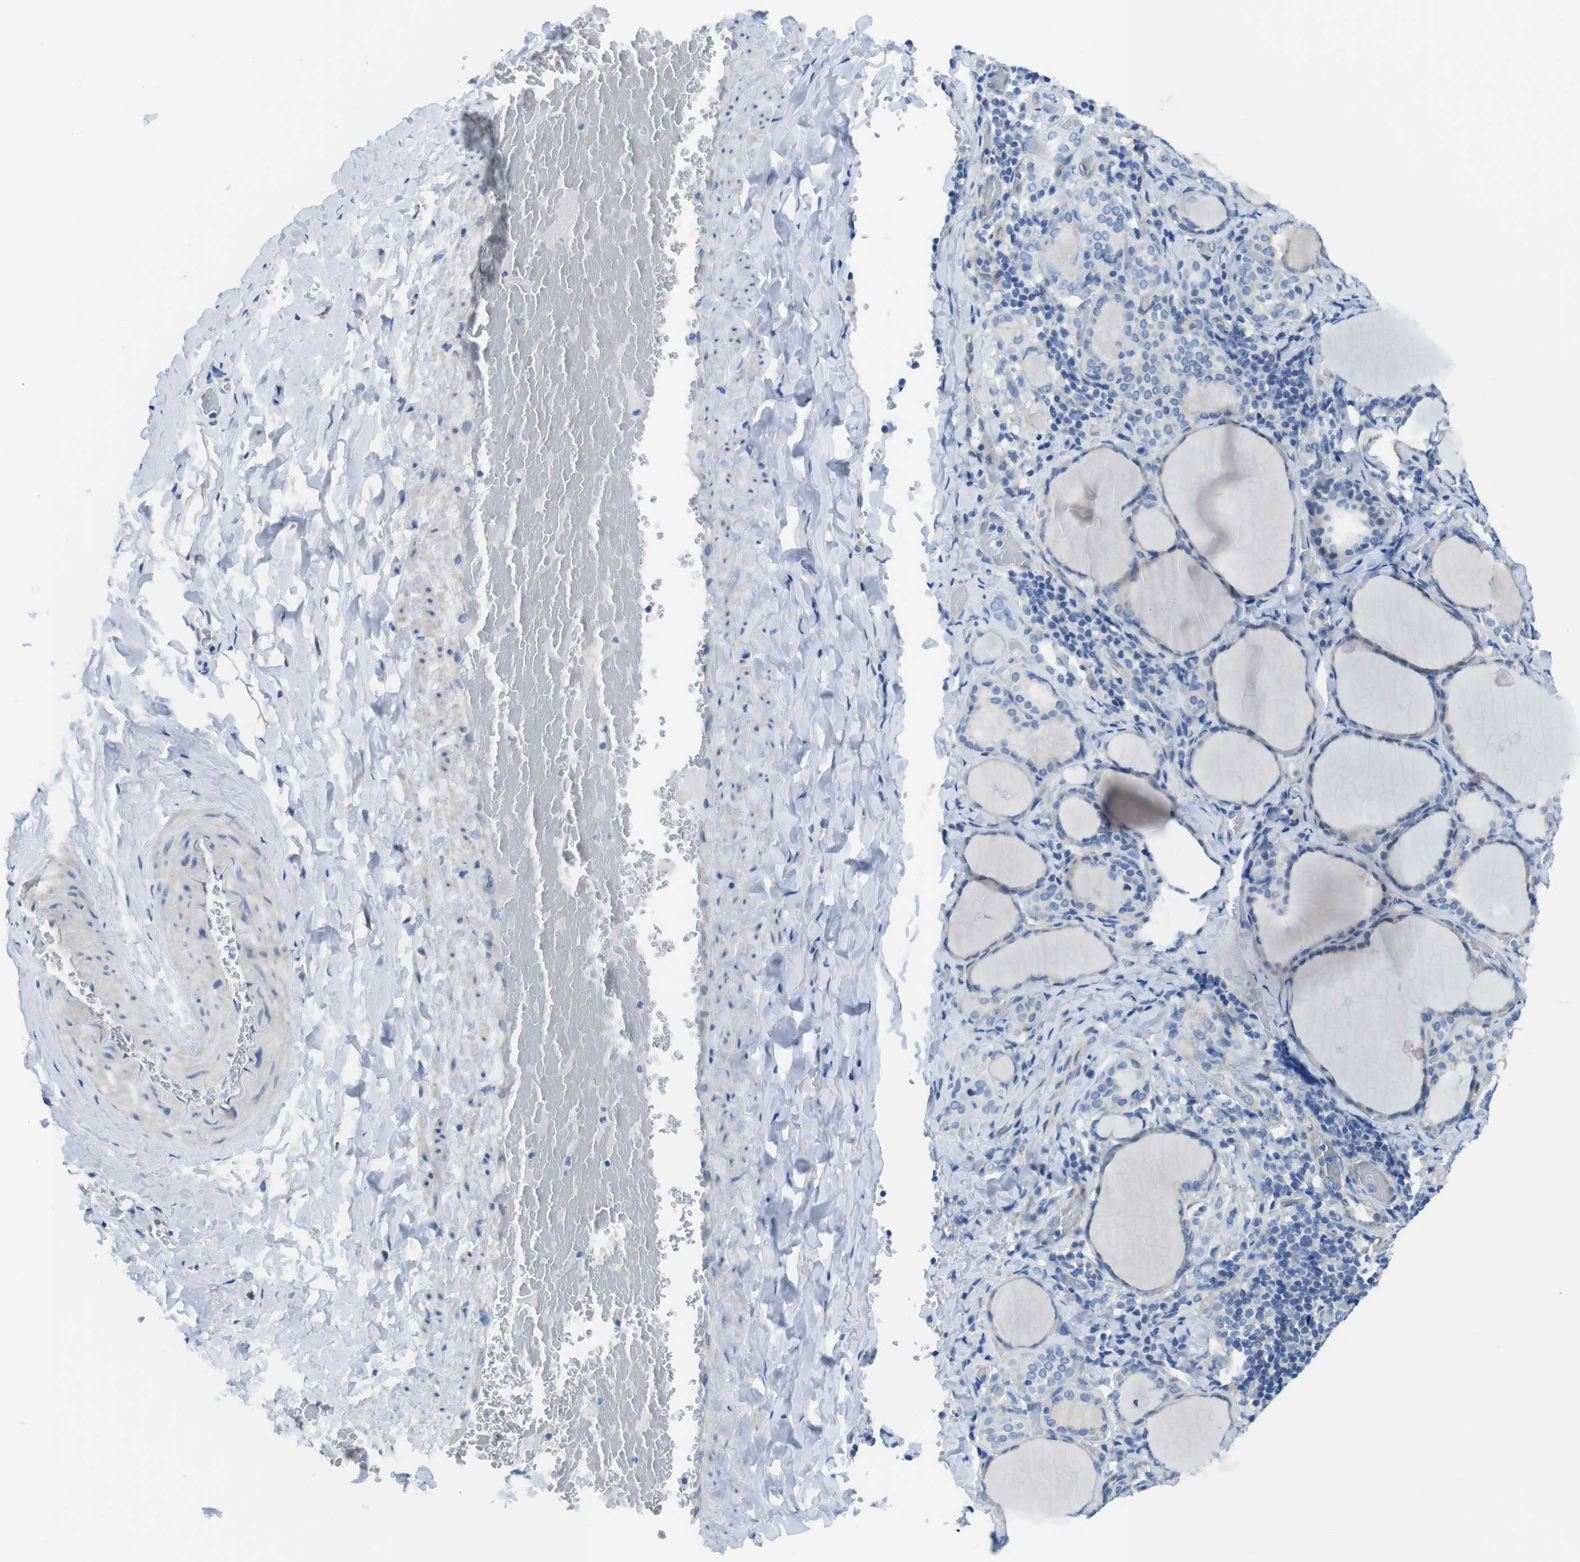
{"staining": {"intensity": "negative", "quantity": "none", "location": "none"}, "tissue": "thyroid gland", "cell_type": "Glandular cells", "image_type": "normal", "snomed": [{"axis": "morphology", "description": "Normal tissue, NOS"}, {"axis": "morphology", "description": "Papillary adenocarcinoma, NOS"}, {"axis": "topography", "description": "Thyroid gland"}], "caption": "A high-resolution micrograph shows IHC staining of unremarkable thyroid gland, which reveals no significant staining in glandular cells. (IHC, brightfield microscopy, high magnification).", "gene": "CDH8", "patient": {"sex": "female", "age": 30}}